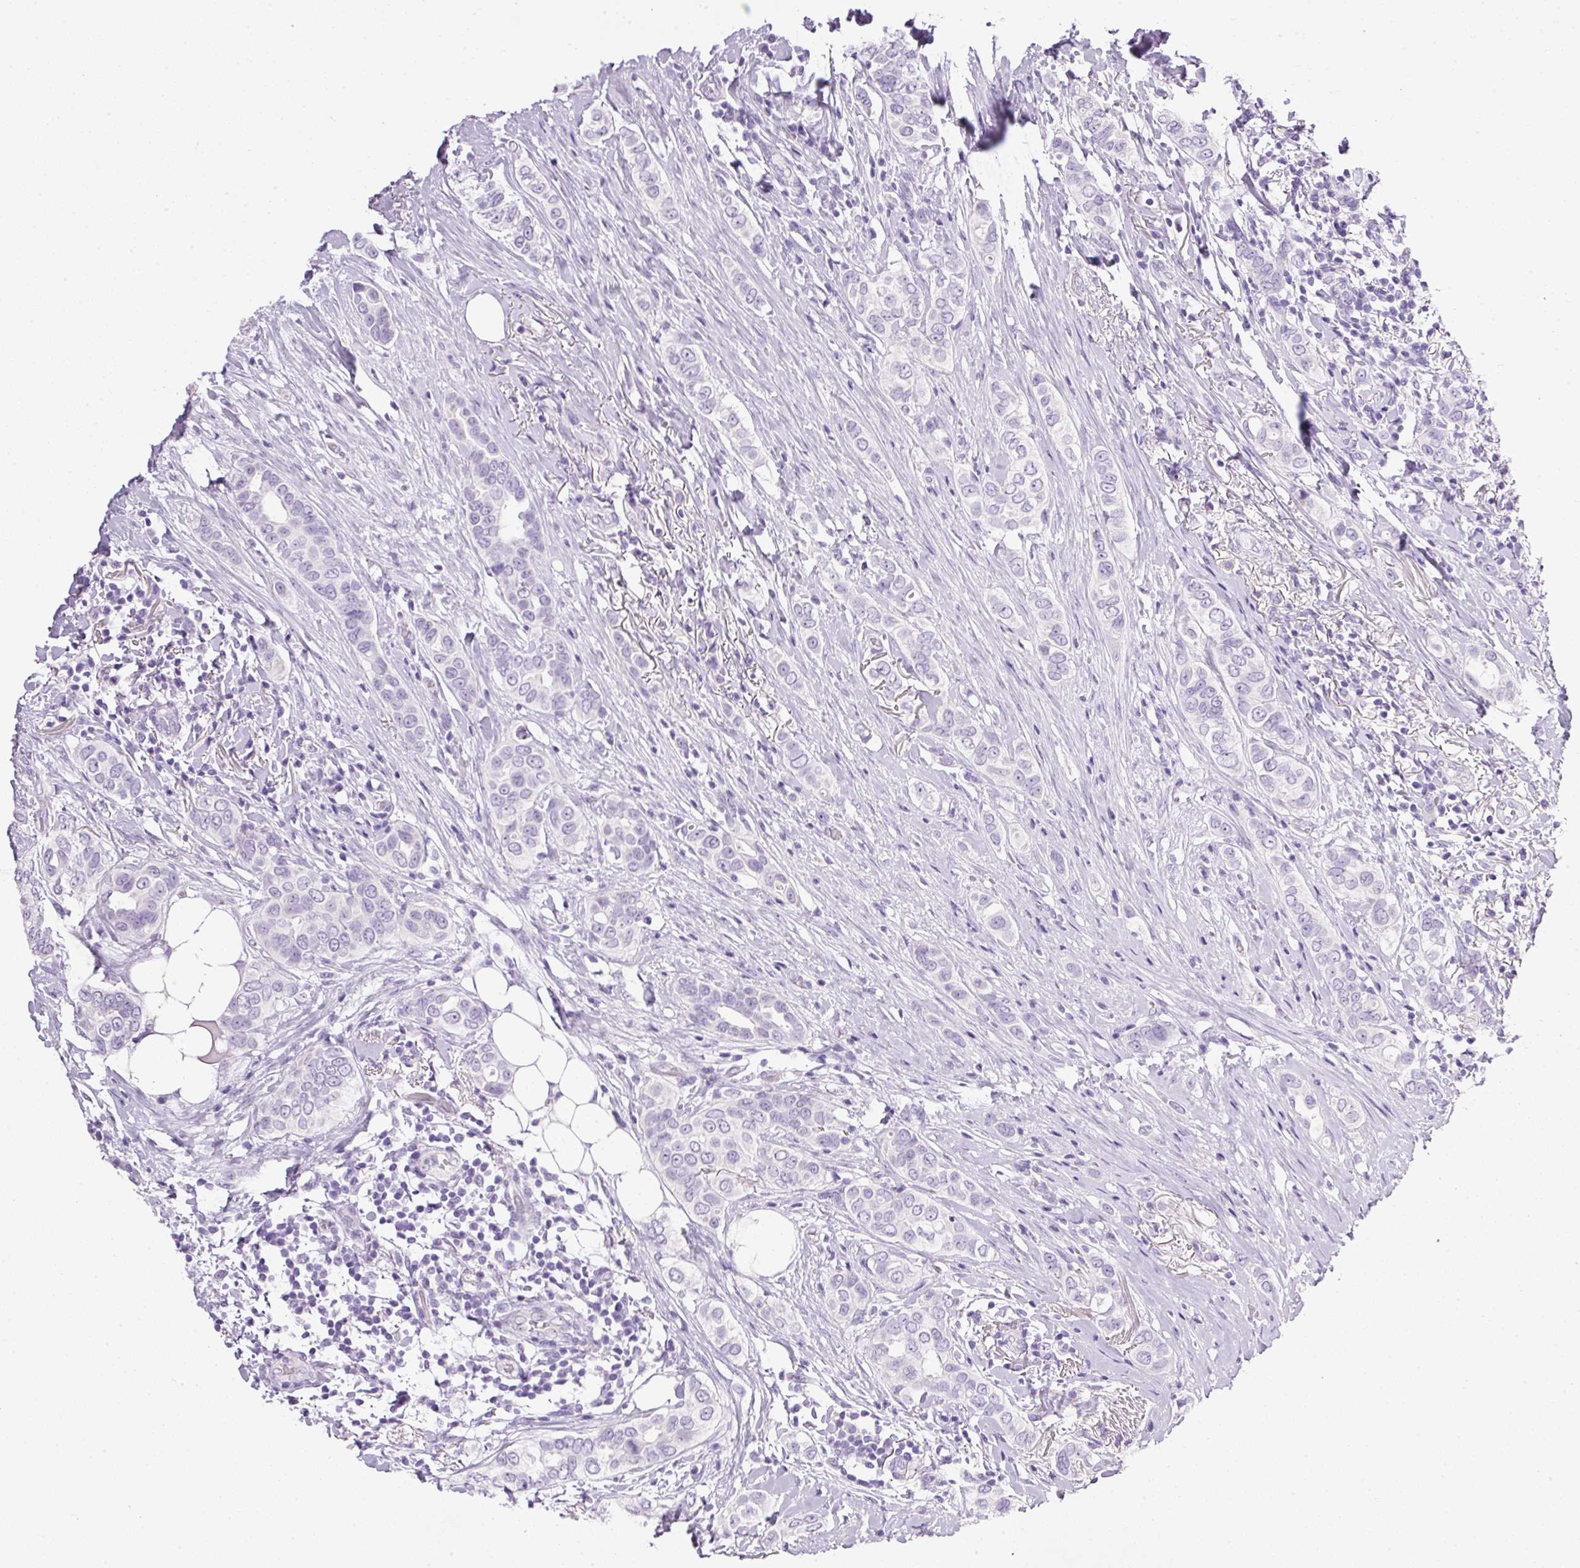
{"staining": {"intensity": "negative", "quantity": "none", "location": "none"}, "tissue": "breast cancer", "cell_type": "Tumor cells", "image_type": "cancer", "snomed": [{"axis": "morphology", "description": "Lobular carcinoma"}, {"axis": "topography", "description": "Breast"}], "caption": "Tumor cells show no significant staining in lobular carcinoma (breast).", "gene": "BSND", "patient": {"sex": "female", "age": 51}}